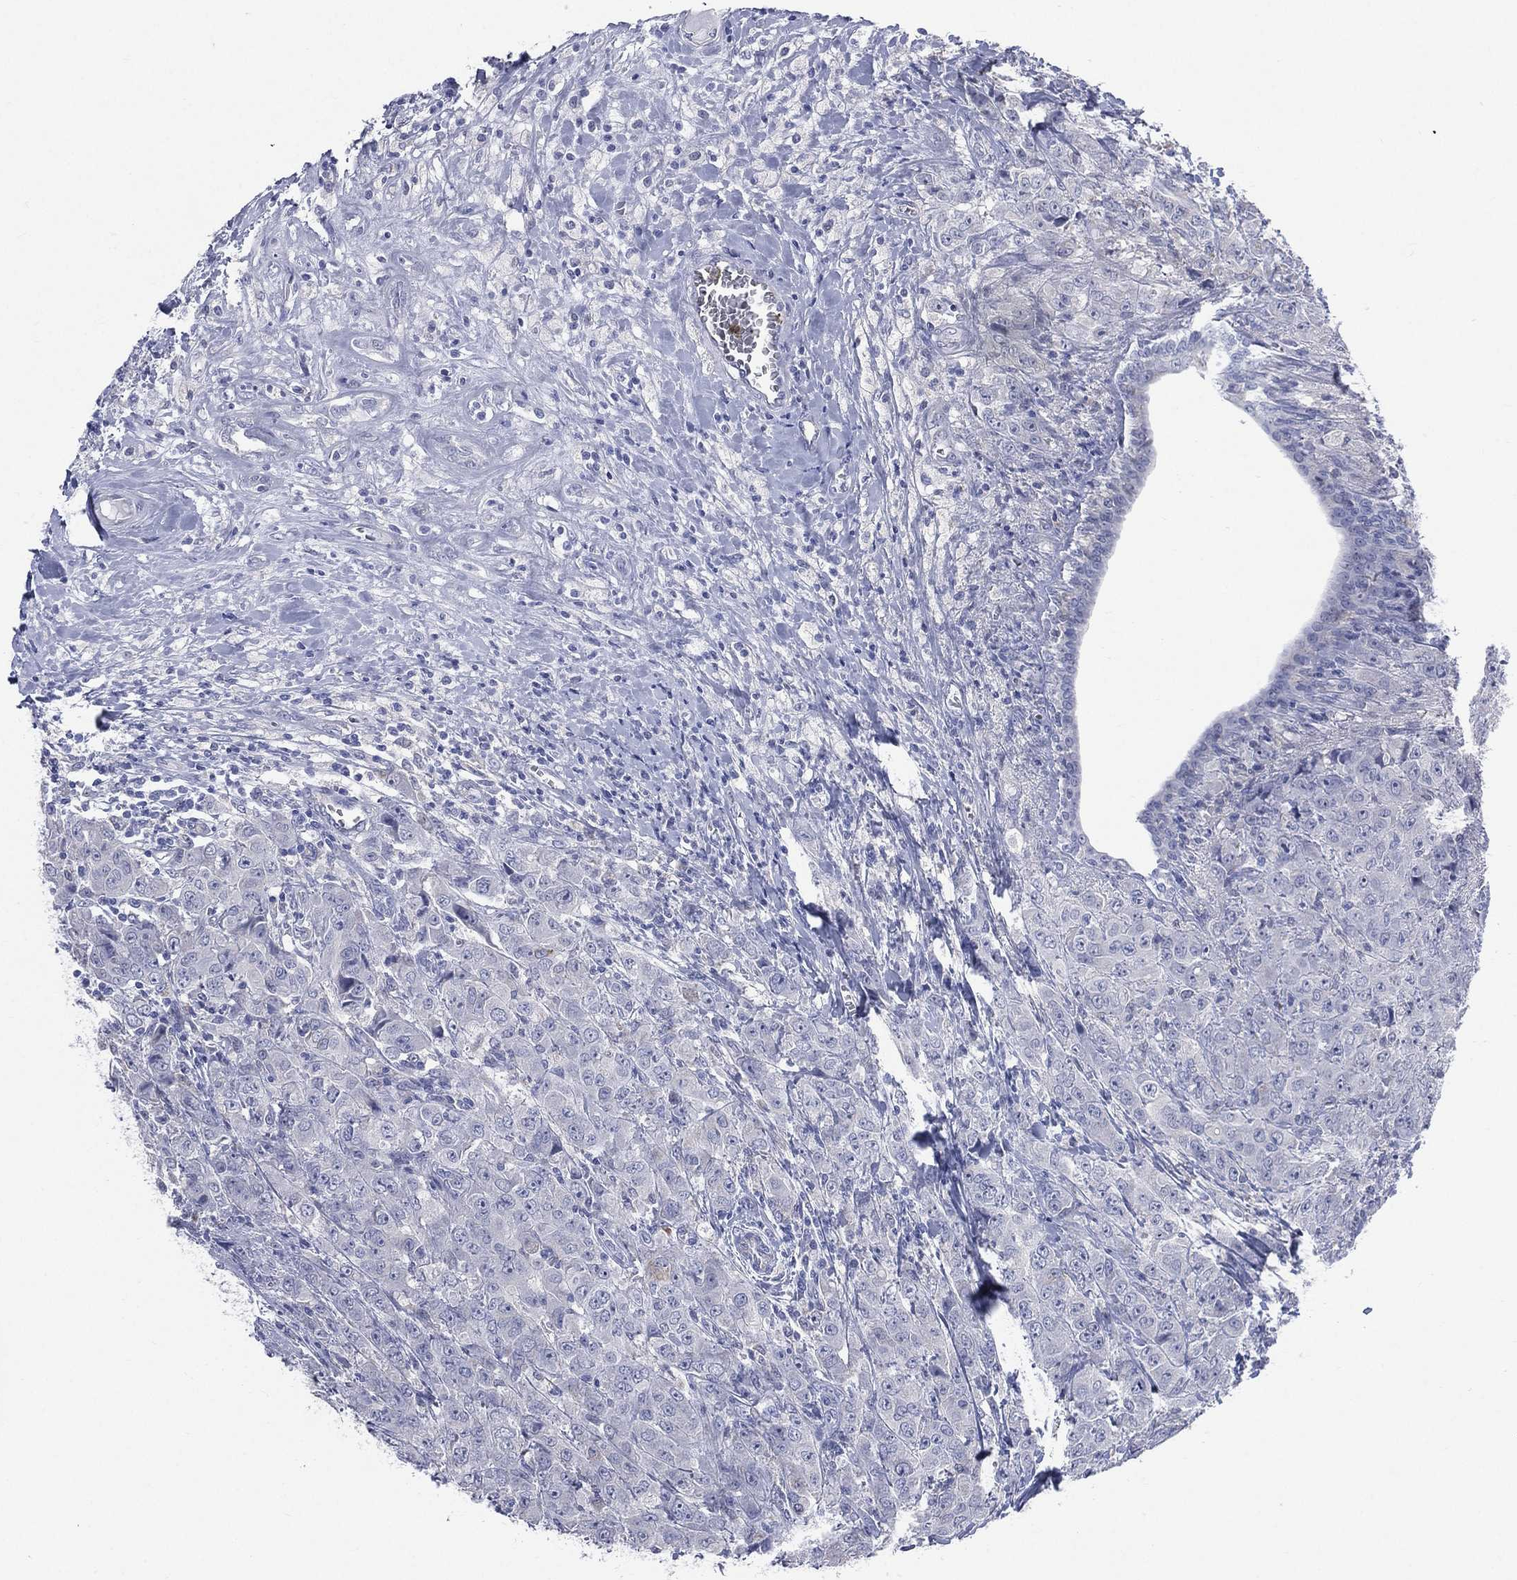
{"staining": {"intensity": "negative", "quantity": "none", "location": "none"}, "tissue": "breast cancer", "cell_type": "Tumor cells", "image_type": "cancer", "snomed": [{"axis": "morphology", "description": "Duct carcinoma"}, {"axis": "topography", "description": "Breast"}], "caption": "The micrograph shows no significant positivity in tumor cells of breast cancer. (Stains: DAB immunohistochemistry (IHC) with hematoxylin counter stain, Microscopy: brightfield microscopy at high magnification).", "gene": "AKAP3", "patient": {"sex": "female", "age": 43}}